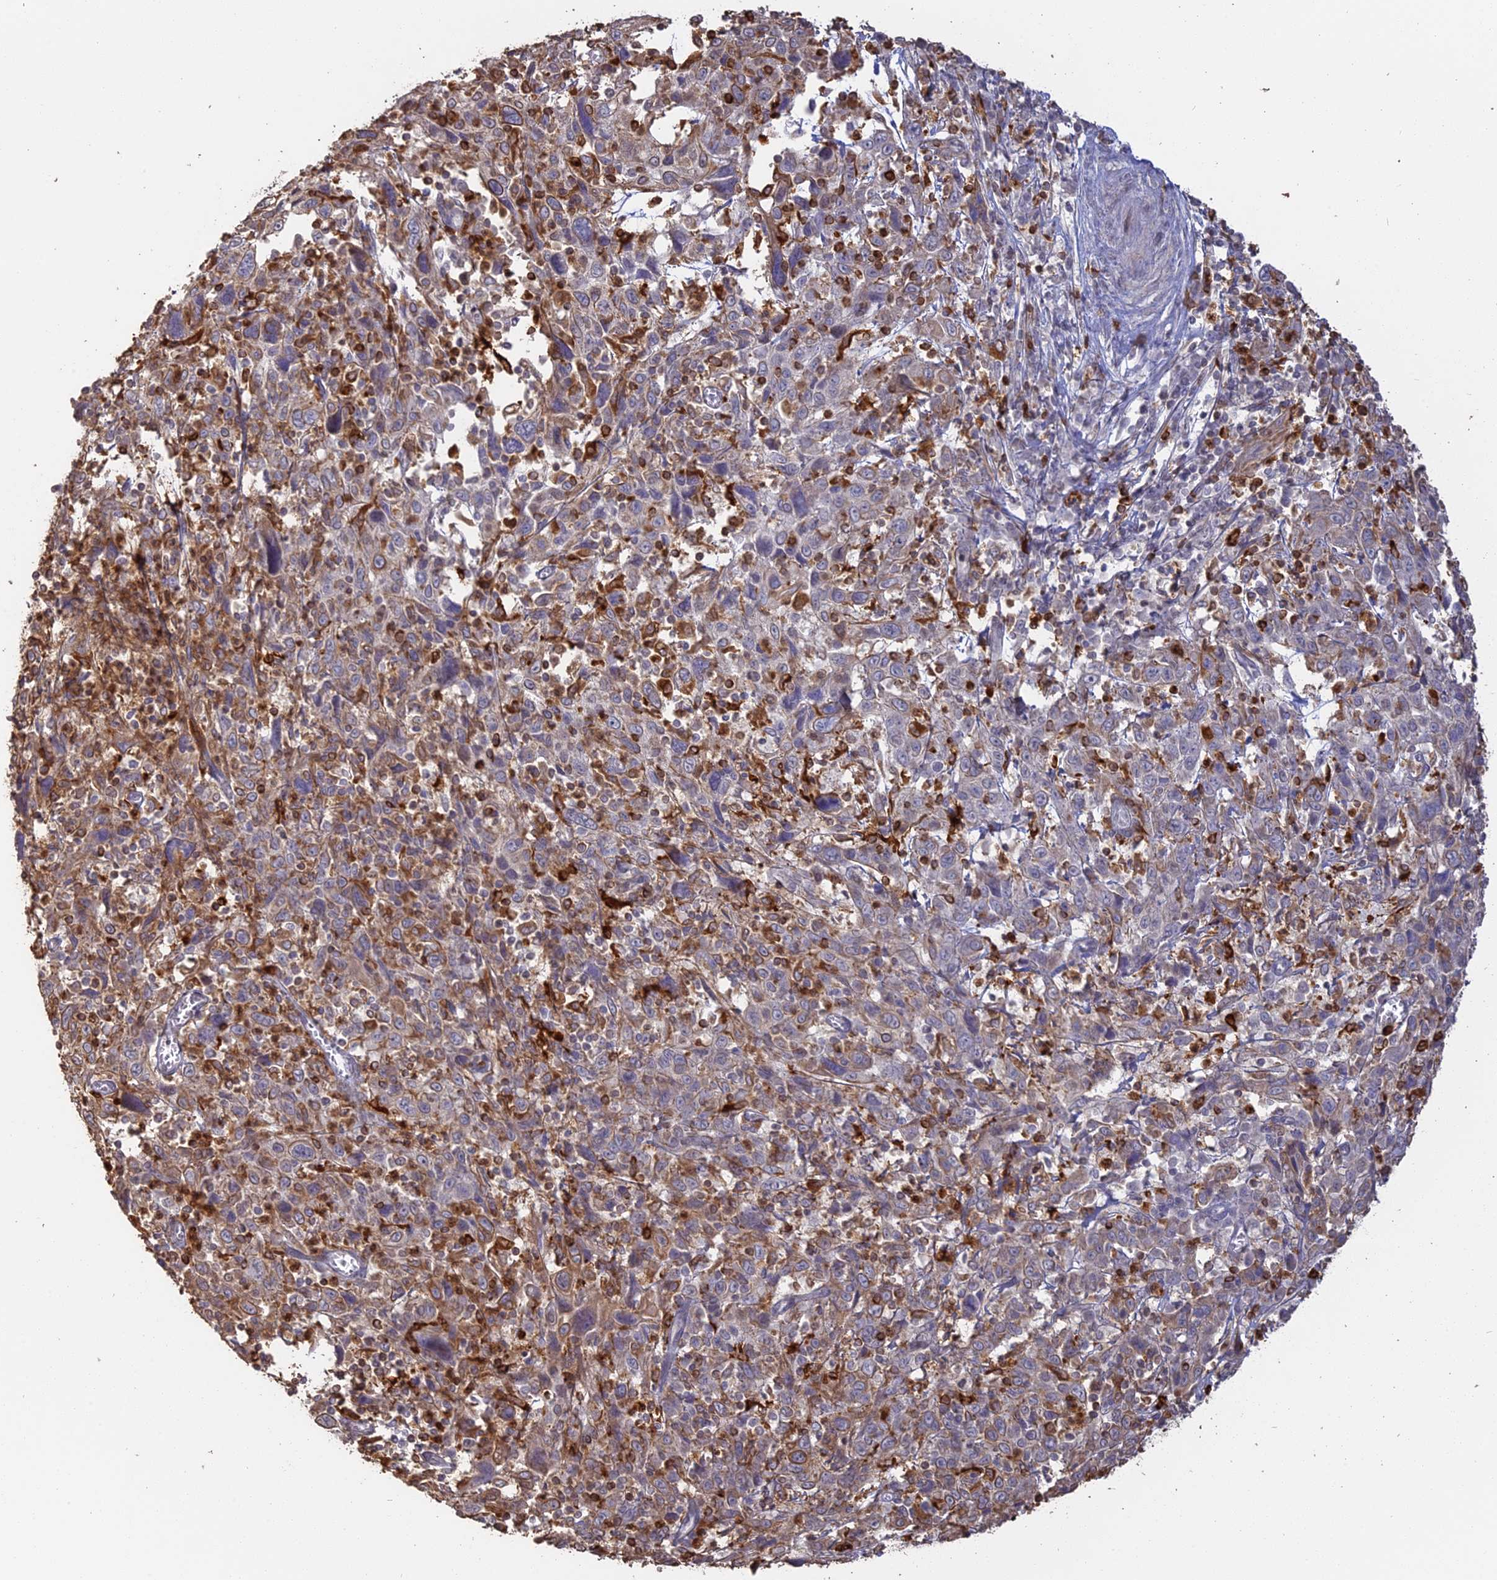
{"staining": {"intensity": "negative", "quantity": "none", "location": "none"}, "tissue": "cervical cancer", "cell_type": "Tumor cells", "image_type": "cancer", "snomed": [{"axis": "morphology", "description": "Squamous cell carcinoma, NOS"}, {"axis": "topography", "description": "Cervix"}], "caption": "A high-resolution photomicrograph shows IHC staining of squamous cell carcinoma (cervical), which reveals no significant positivity in tumor cells.", "gene": "APOBR", "patient": {"sex": "female", "age": 46}}